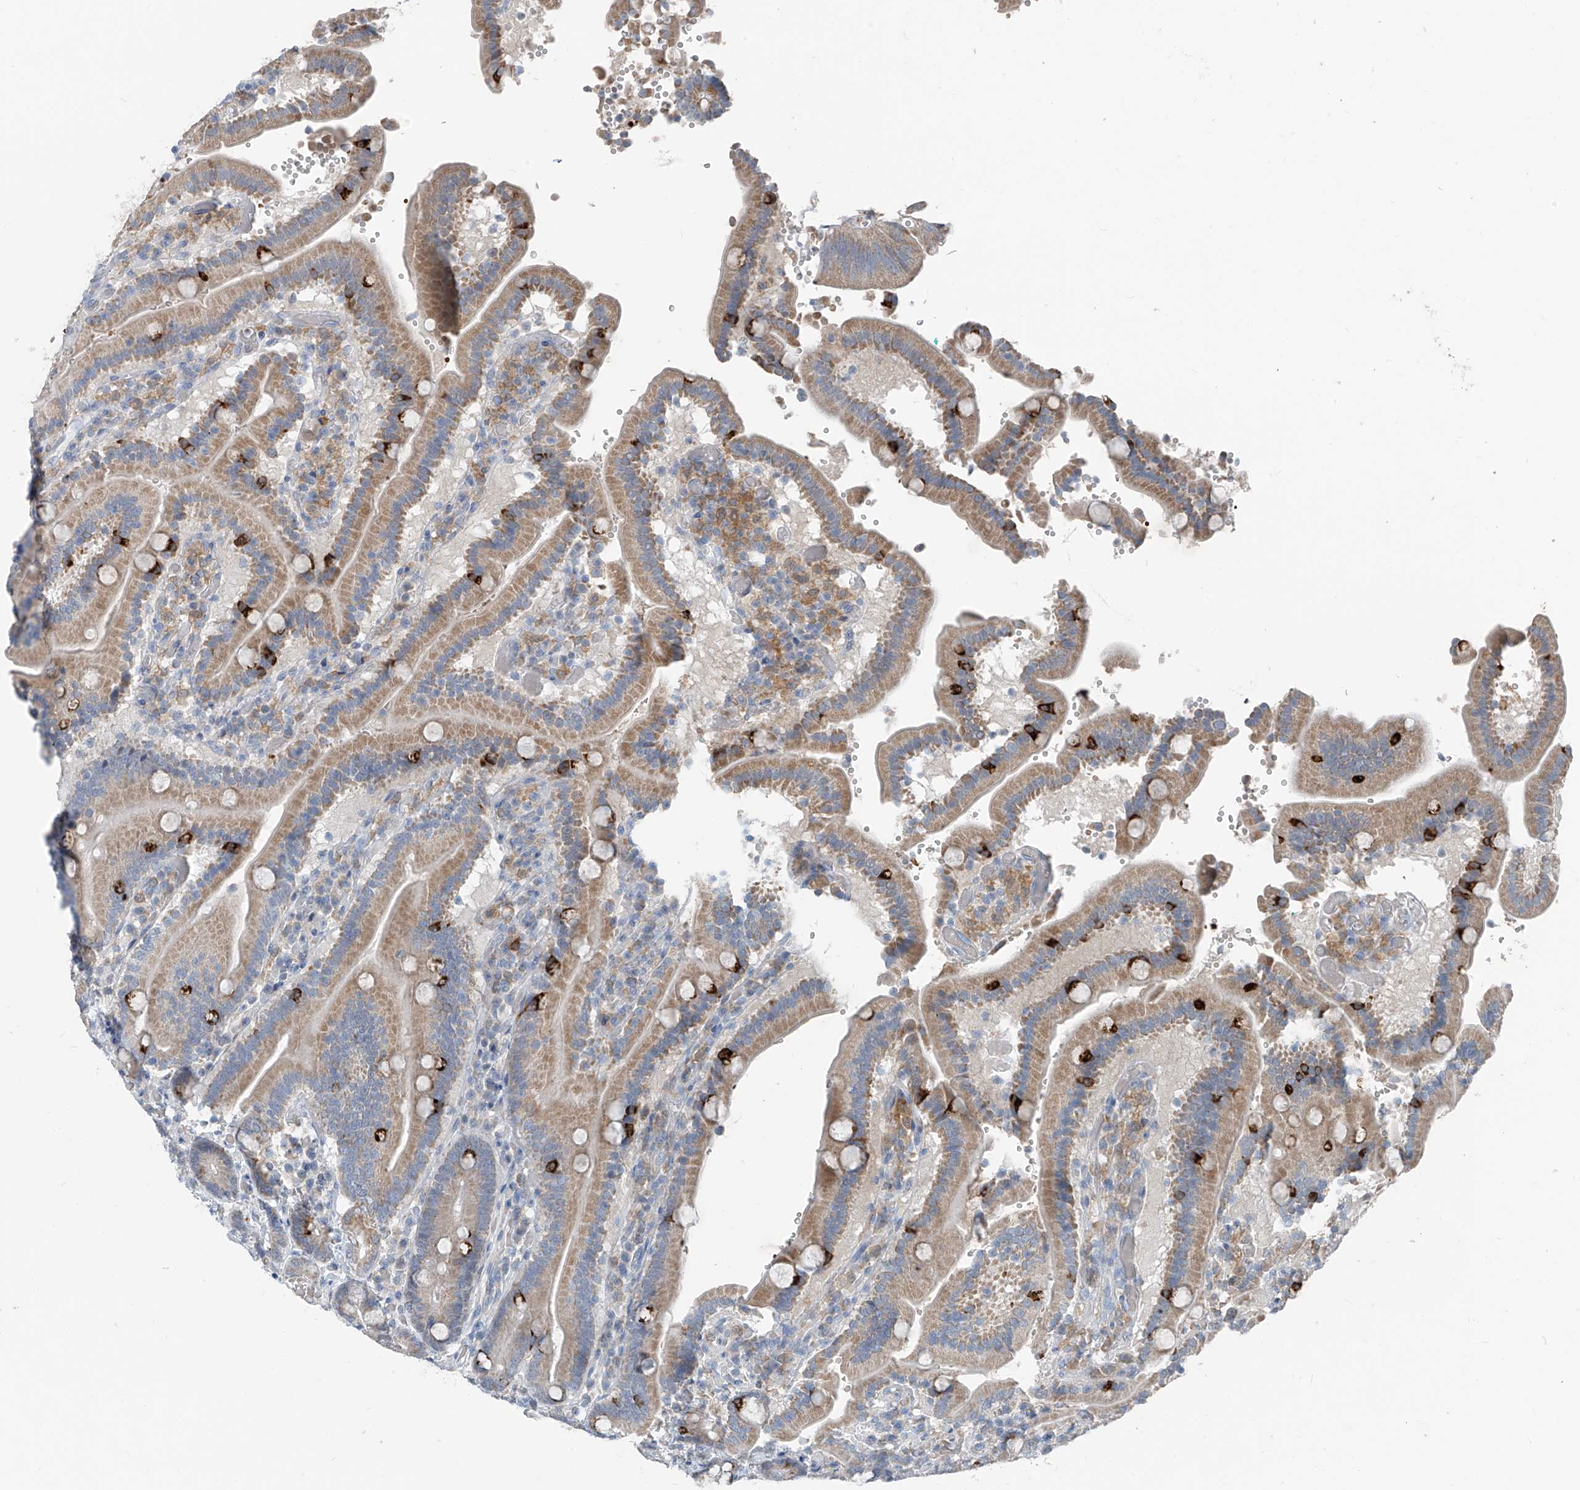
{"staining": {"intensity": "strong", "quantity": "<25%", "location": "cytoplasmic/membranous"}, "tissue": "duodenum", "cell_type": "Glandular cells", "image_type": "normal", "snomed": [{"axis": "morphology", "description": "Normal tissue, NOS"}, {"axis": "topography", "description": "Duodenum"}], "caption": "Protein expression analysis of unremarkable duodenum reveals strong cytoplasmic/membranous positivity in about <25% of glandular cells. The staining was performed using DAB (3,3'-diaminobenzidine), with brown indicating positive protein expression. Nuclei are stained blue with hematoxylin.", "gene": "FGD2", "patient": {"sex": "female", "age": 62}}